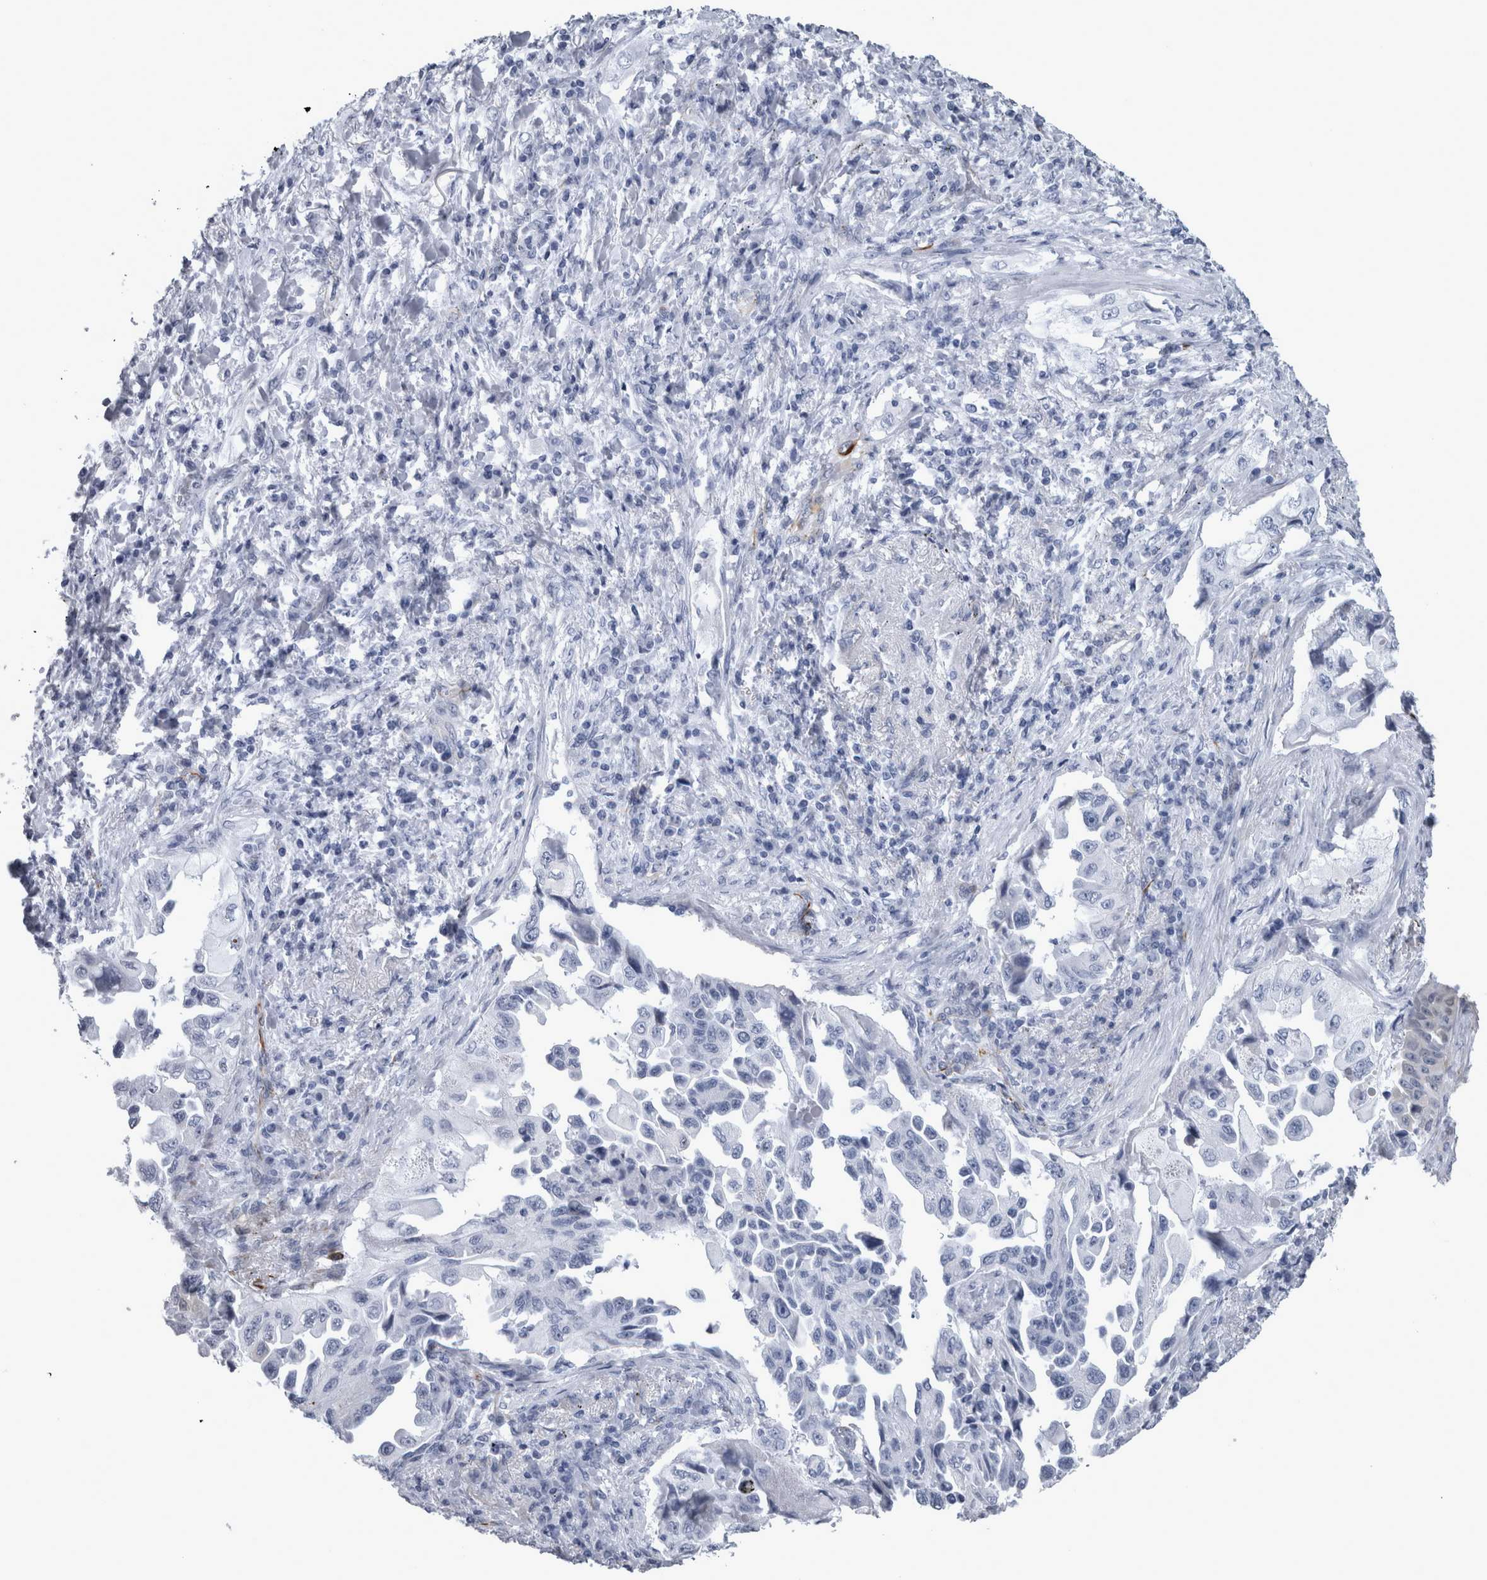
{"staining": {"intensity": "negative", "quantity": "none", "location": "none"}, "tissue": "lung cancer", "cell_type": "Tumor cells", "image_type": "cancer", "snomed": [{"axis": "morphology", "description": "Adenocarcinoma, NOS"}, {"axis": "topography", "description": "Lung"}], "caption": "A micrograph of human adenocarcinoma (lung) is negative for staining in tumor cells. (Stains: DAB IHC with hematoxylin counter stain, Microscopy: brightfield microscopy at high magnification).", "gene": "VWDE", "patient": {"sex": "female", "age": 51}}